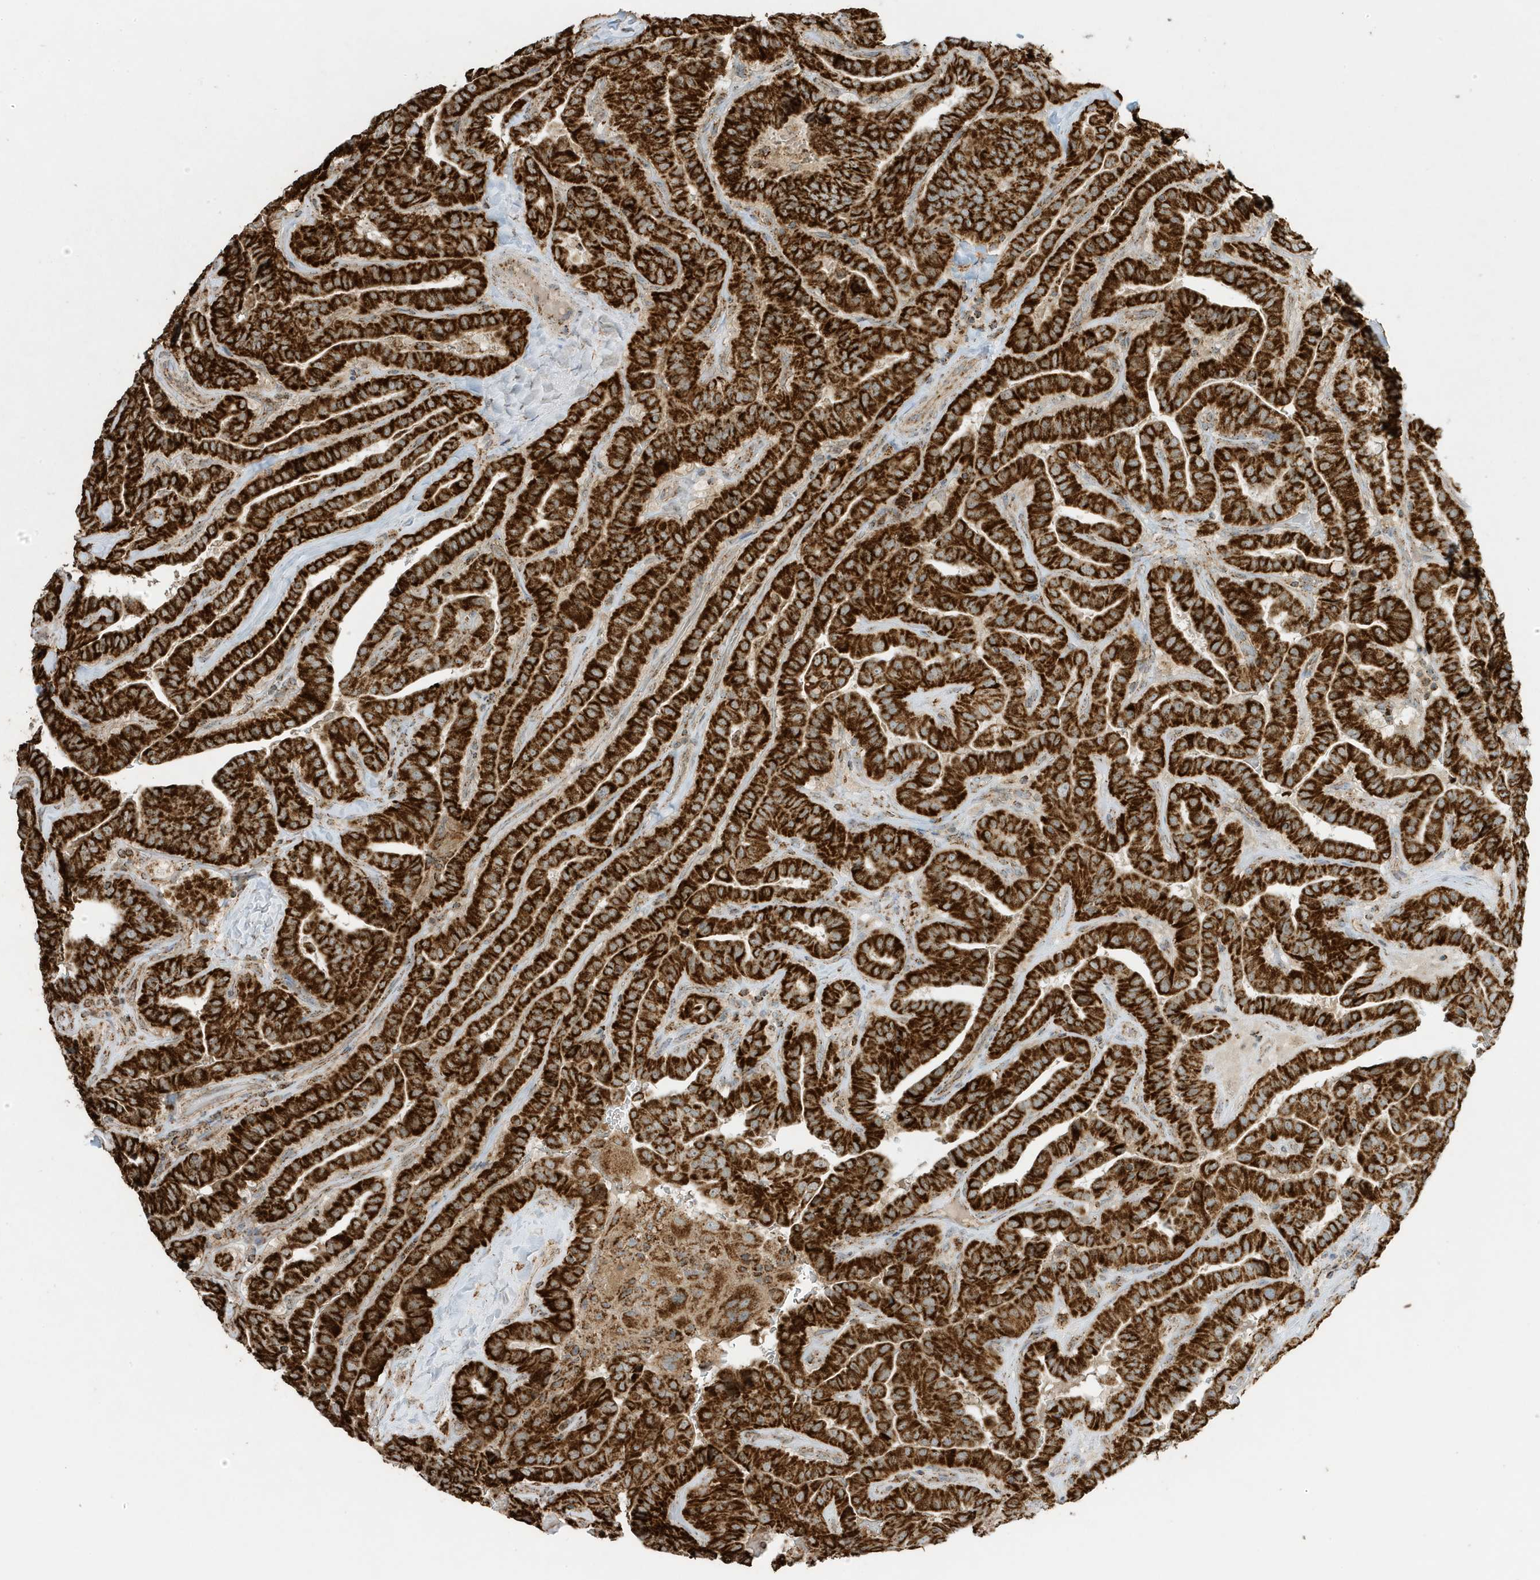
{"staining": {"intensity": "strong", "quantity": ">75%", "location": "cytoplasmic/membranous"}, "tissue": "thyroid cancer", "cell_type": "Tumor cells", "image_type": "cancer", "snomed": [{"axis": "morphology", "description": "Papillary adenocarcinoma, NOS"}, {"axis": "topography", "description": "Thyroid gland"}], "caption": "Immunohistochemical staining of human papillary adenocarcinoma (thyroid) shows high levels of strong cytoplasmic/membranous protein positivity in approximately >75% of tumor cells.", "gene": "ATP5ME", "patient": {"sex": "male", "age": 77}}